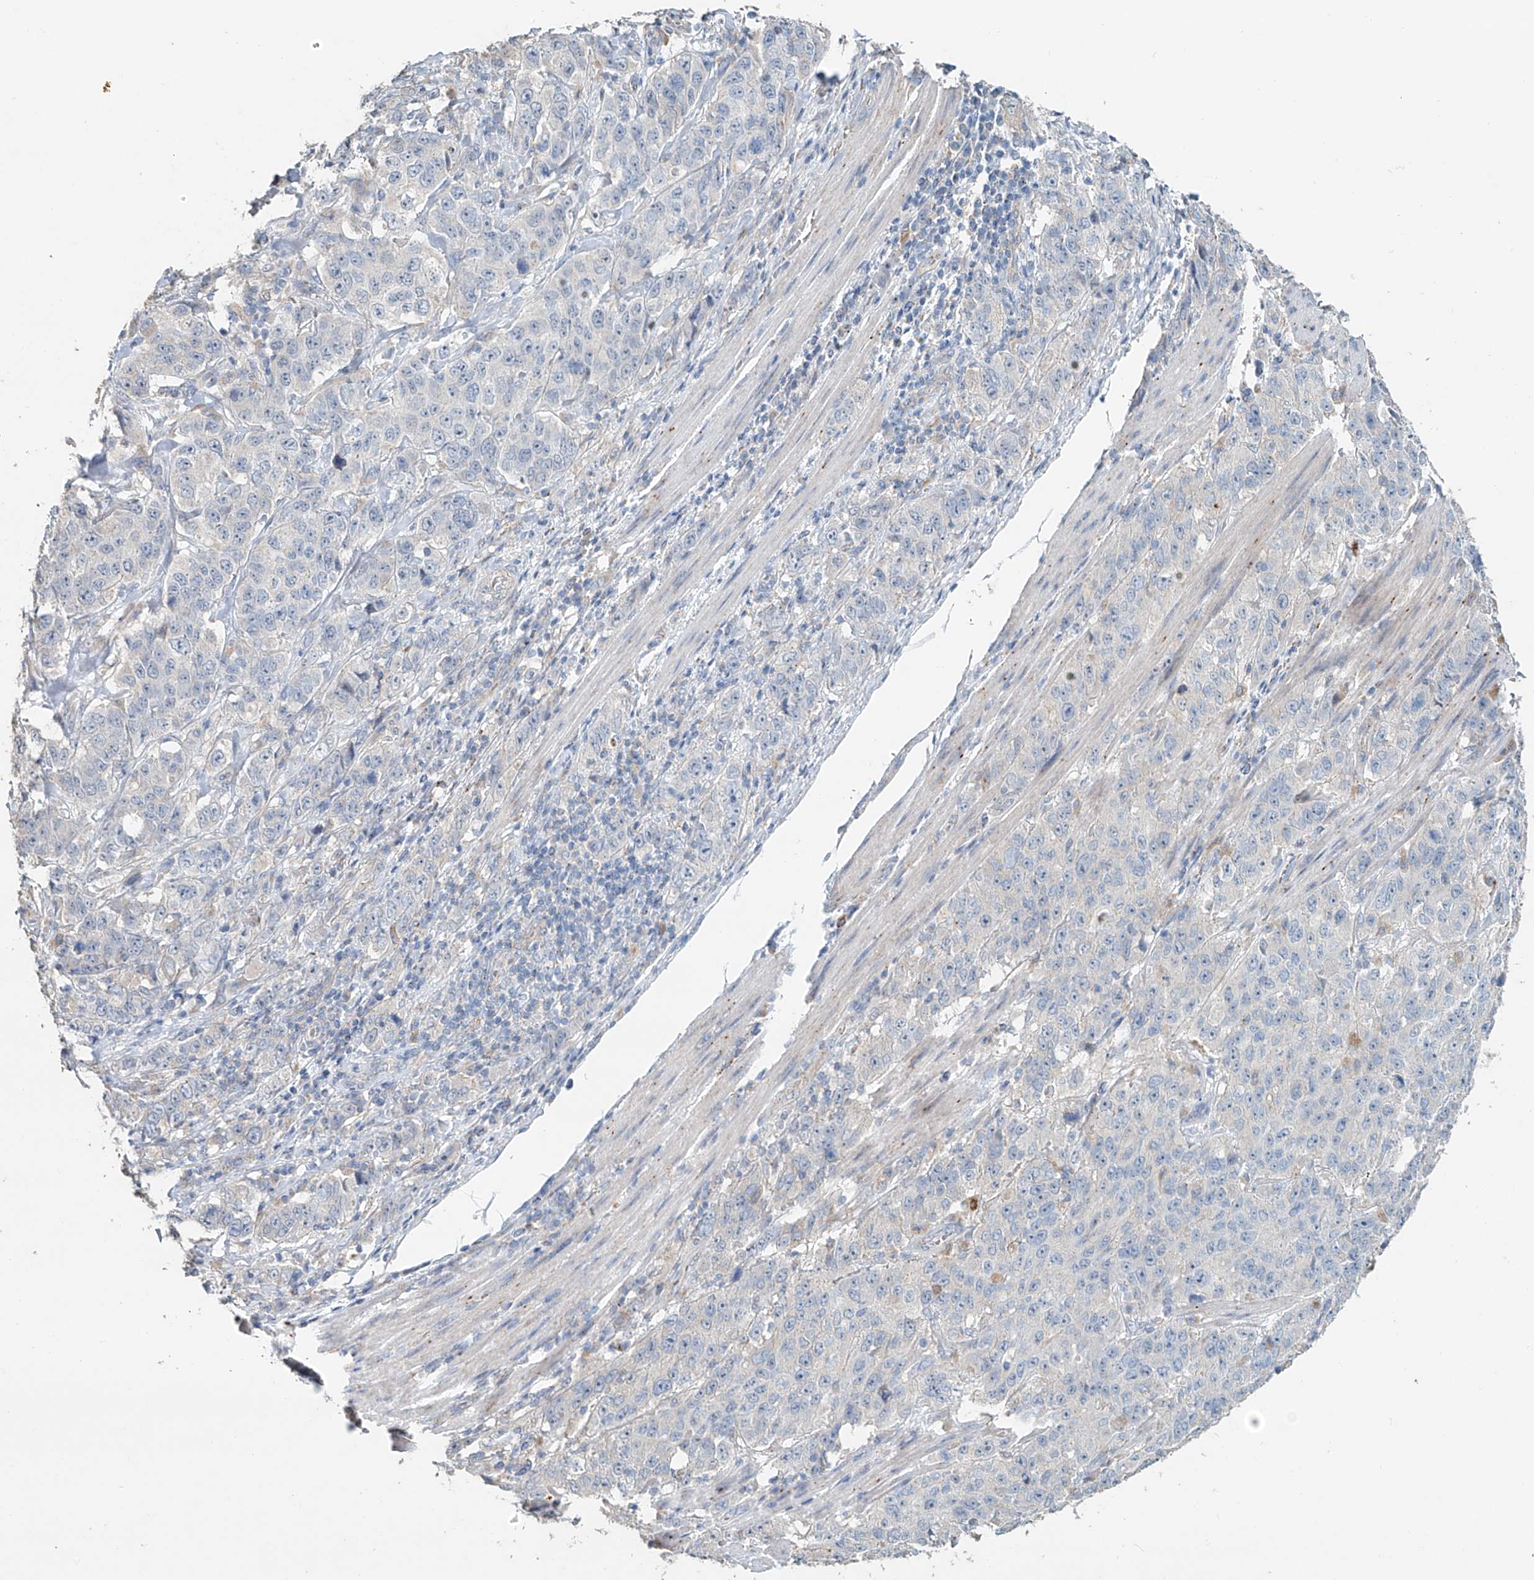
{"staining": {"intensity": "negative", "quantity": "none", "location": "none"}, "tissue": "stomach cancer", "cell_type": "Tumor cells", "image_type": "cancer", "snomed": [{"axis": "morphology", "description": "Adenocarcinoma, NOS"}, {"axis": "topography", "description": "Stomach"}], "caption": "A high-resolution image shows IHC staining of stomach cancer, which demonstrates no significant staining in tumor cells.", "gene": "TRIM47", "patient": {"sex": "male", "age": 48}}